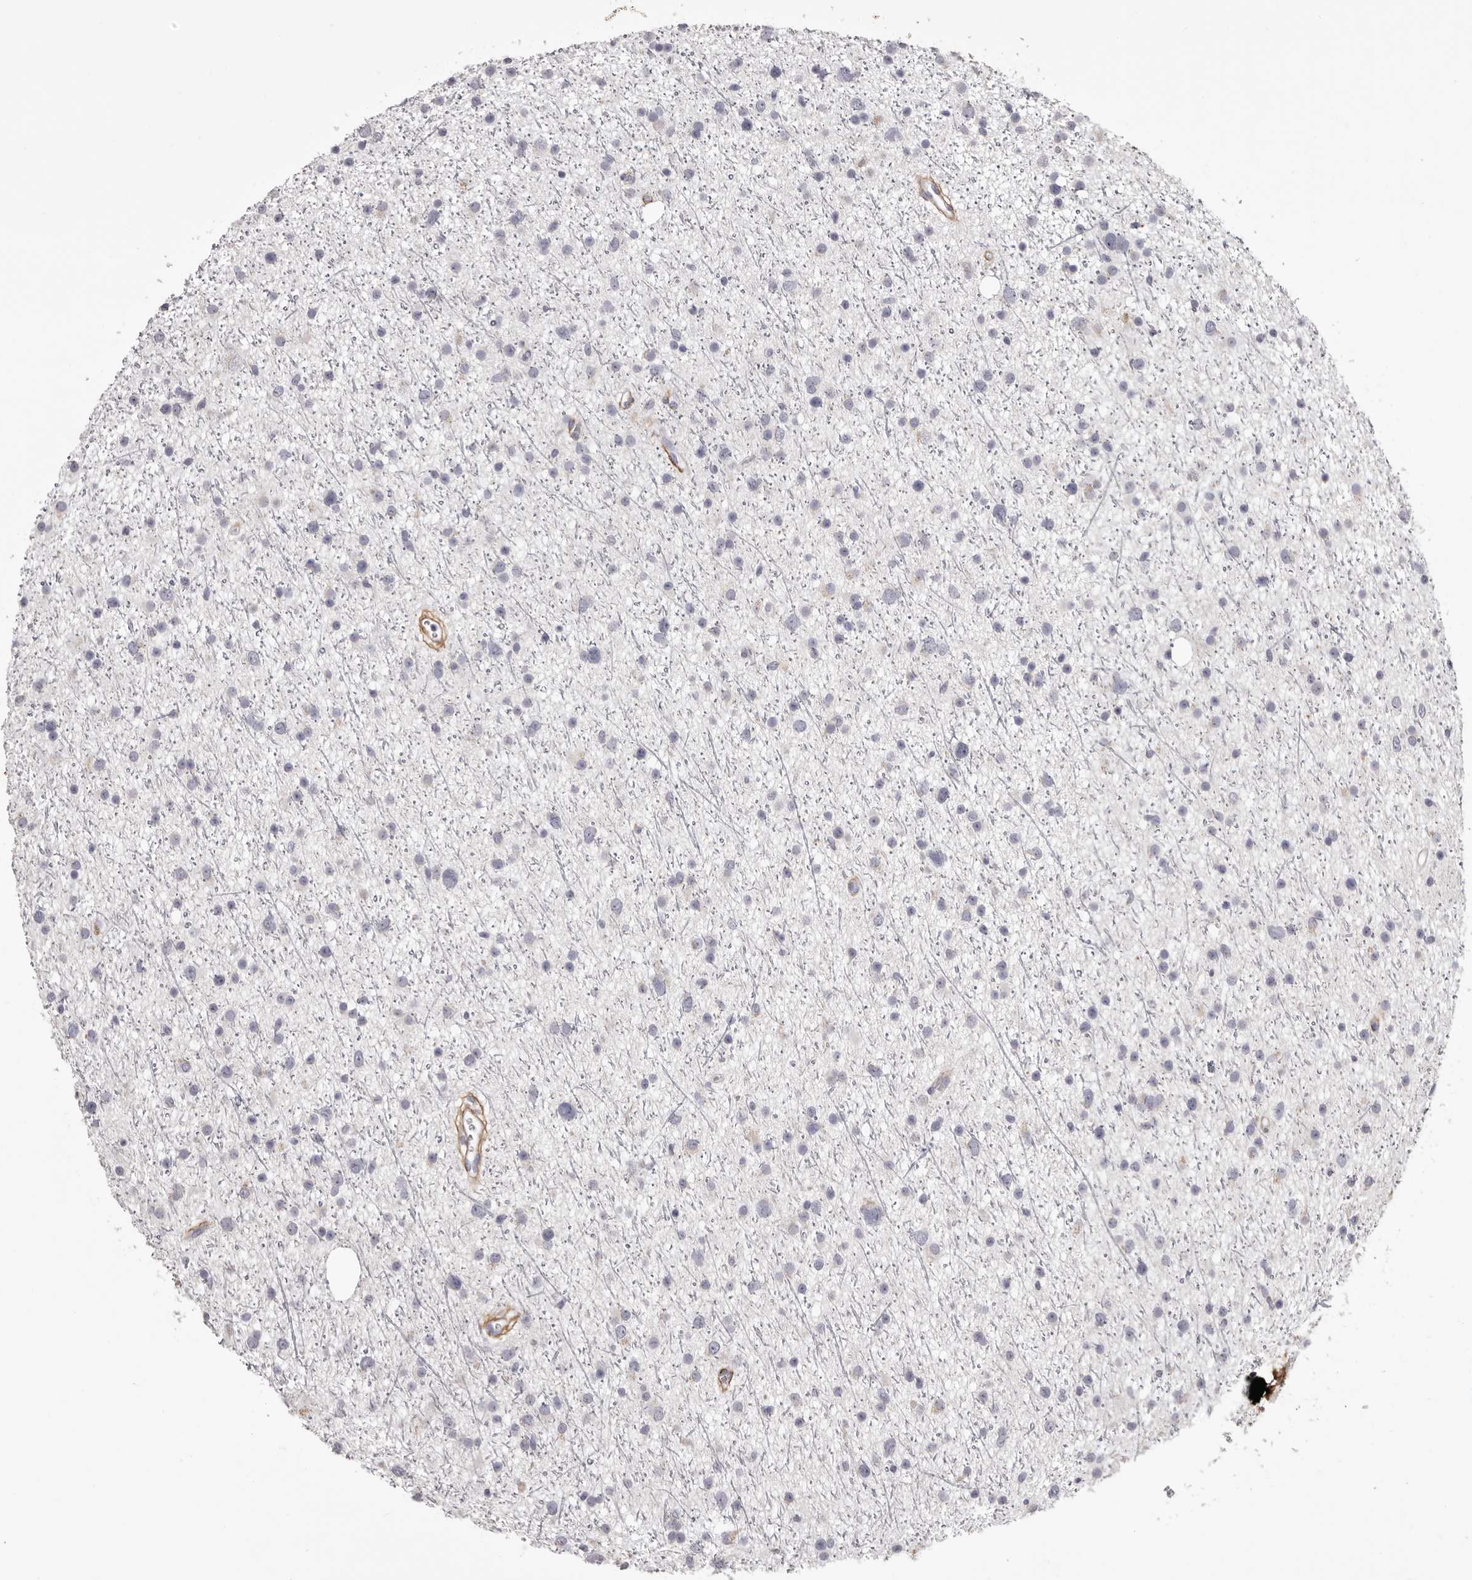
{"staining": {"intensity": "negative", "quantity": "none", "location": "none"}, "tissue": "glioma", "cell_type": "Tumor cells", "image_type": "cancer", "snomed": [{"axis": "morphology", "description": "Glioma, malignant, Low grade"}, {"axis": "topography", "description": "Cerebral cortex"}], "caption": "Human malignant low-grade glioma stained for a protein using immunohistochemistry (IHC) displays no staining in tumor cells.", "gene": "COL6A1", "patient": {"sex": "female", "age": 39}}